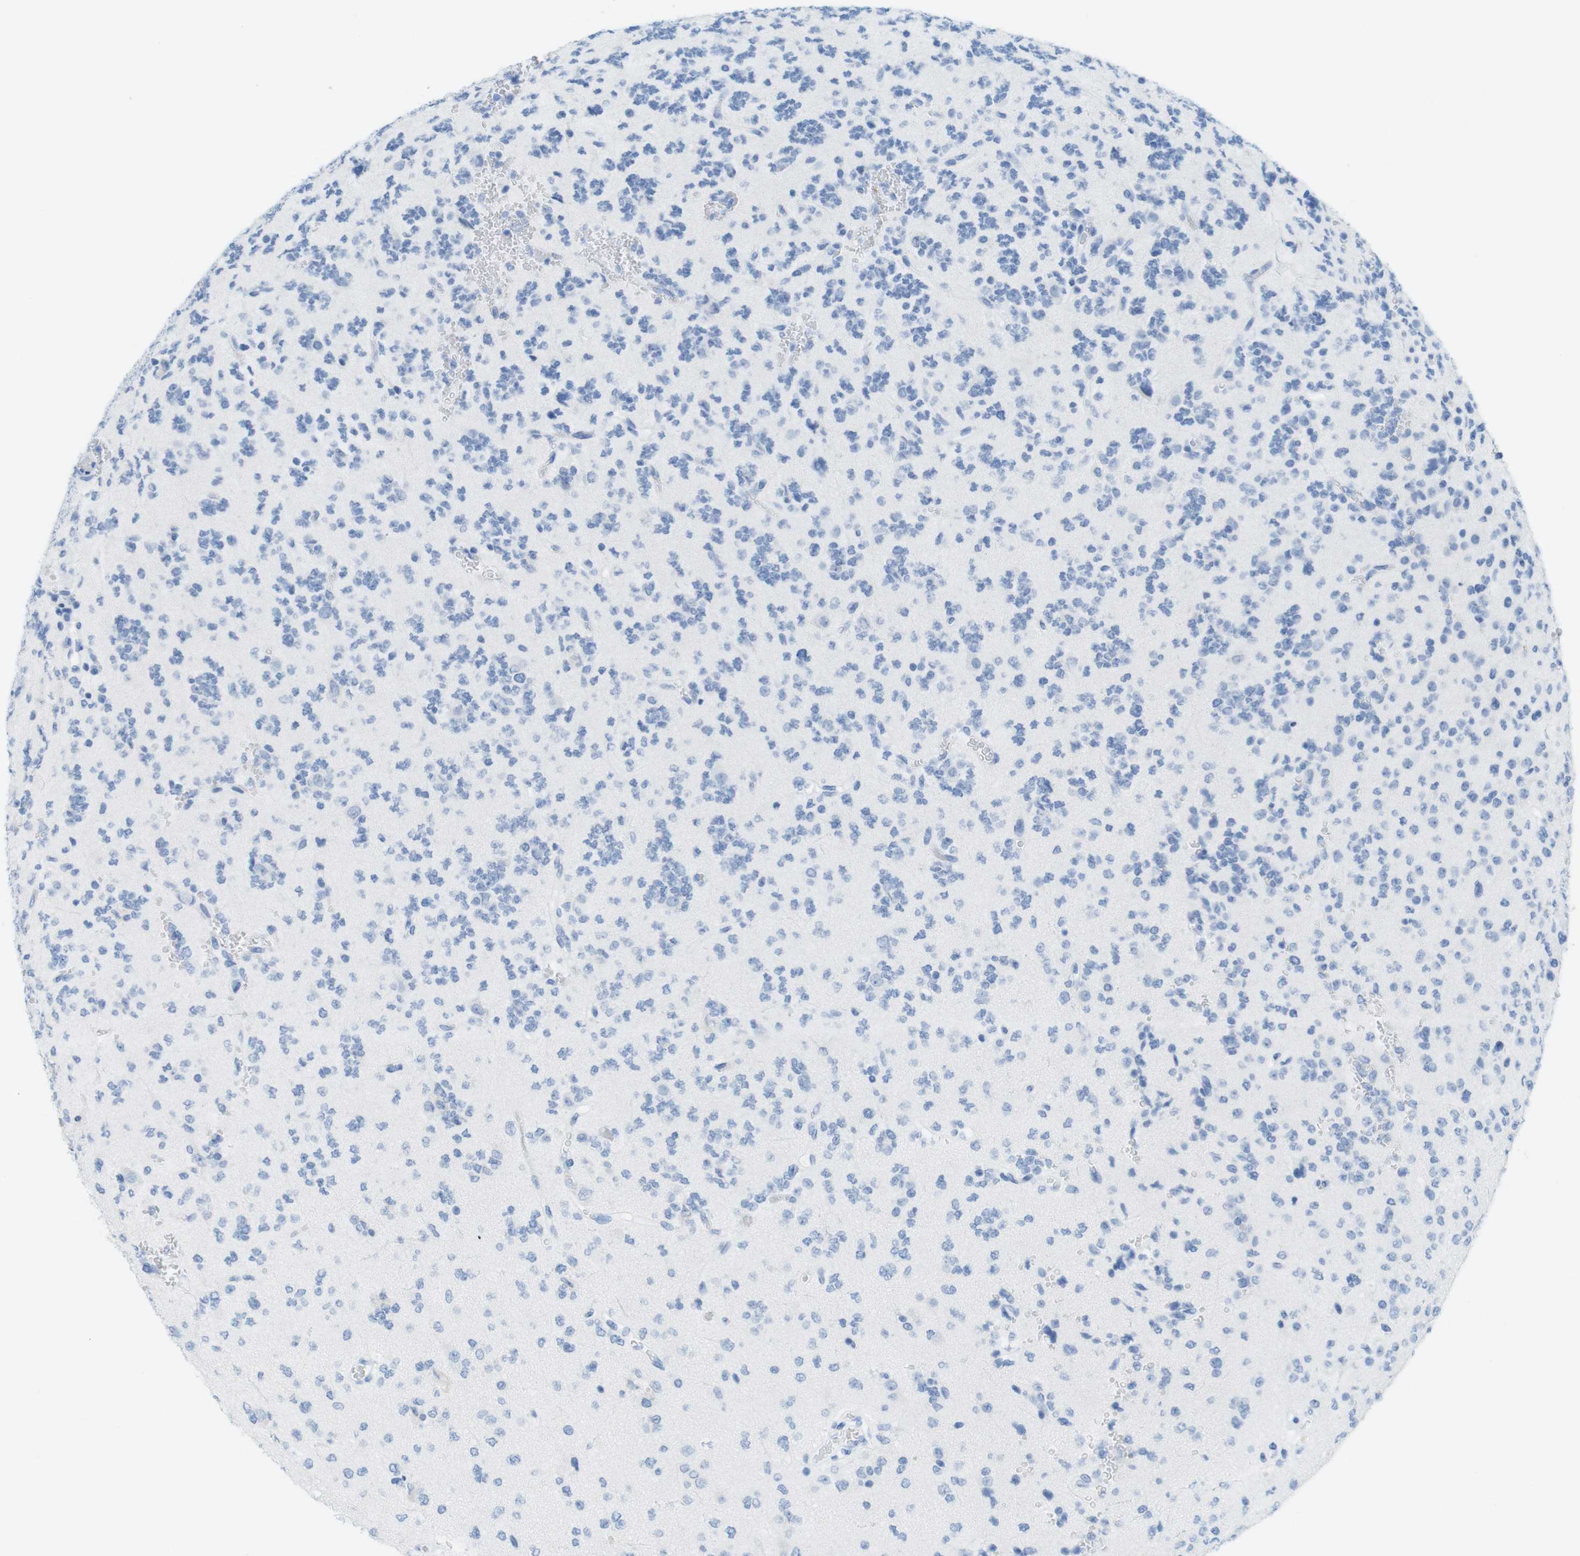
{"staining": {"intensity": "negative", "quantity": "none", "location": "none"}, "tissue": "glioma", "cell_type": "Tumor cells", "image_type": "cancer", "snomed": [{"axis": "morphology", "description": "Glioma, malignant, Low grade"}, {"axis": "topography", "description": "Brain"}], "caption": "Tumor cells show no significant protein staining in malignant glioma (low-grade).", "gene": "TNNT2", "patient": {"sex": "male", "age": 38}}